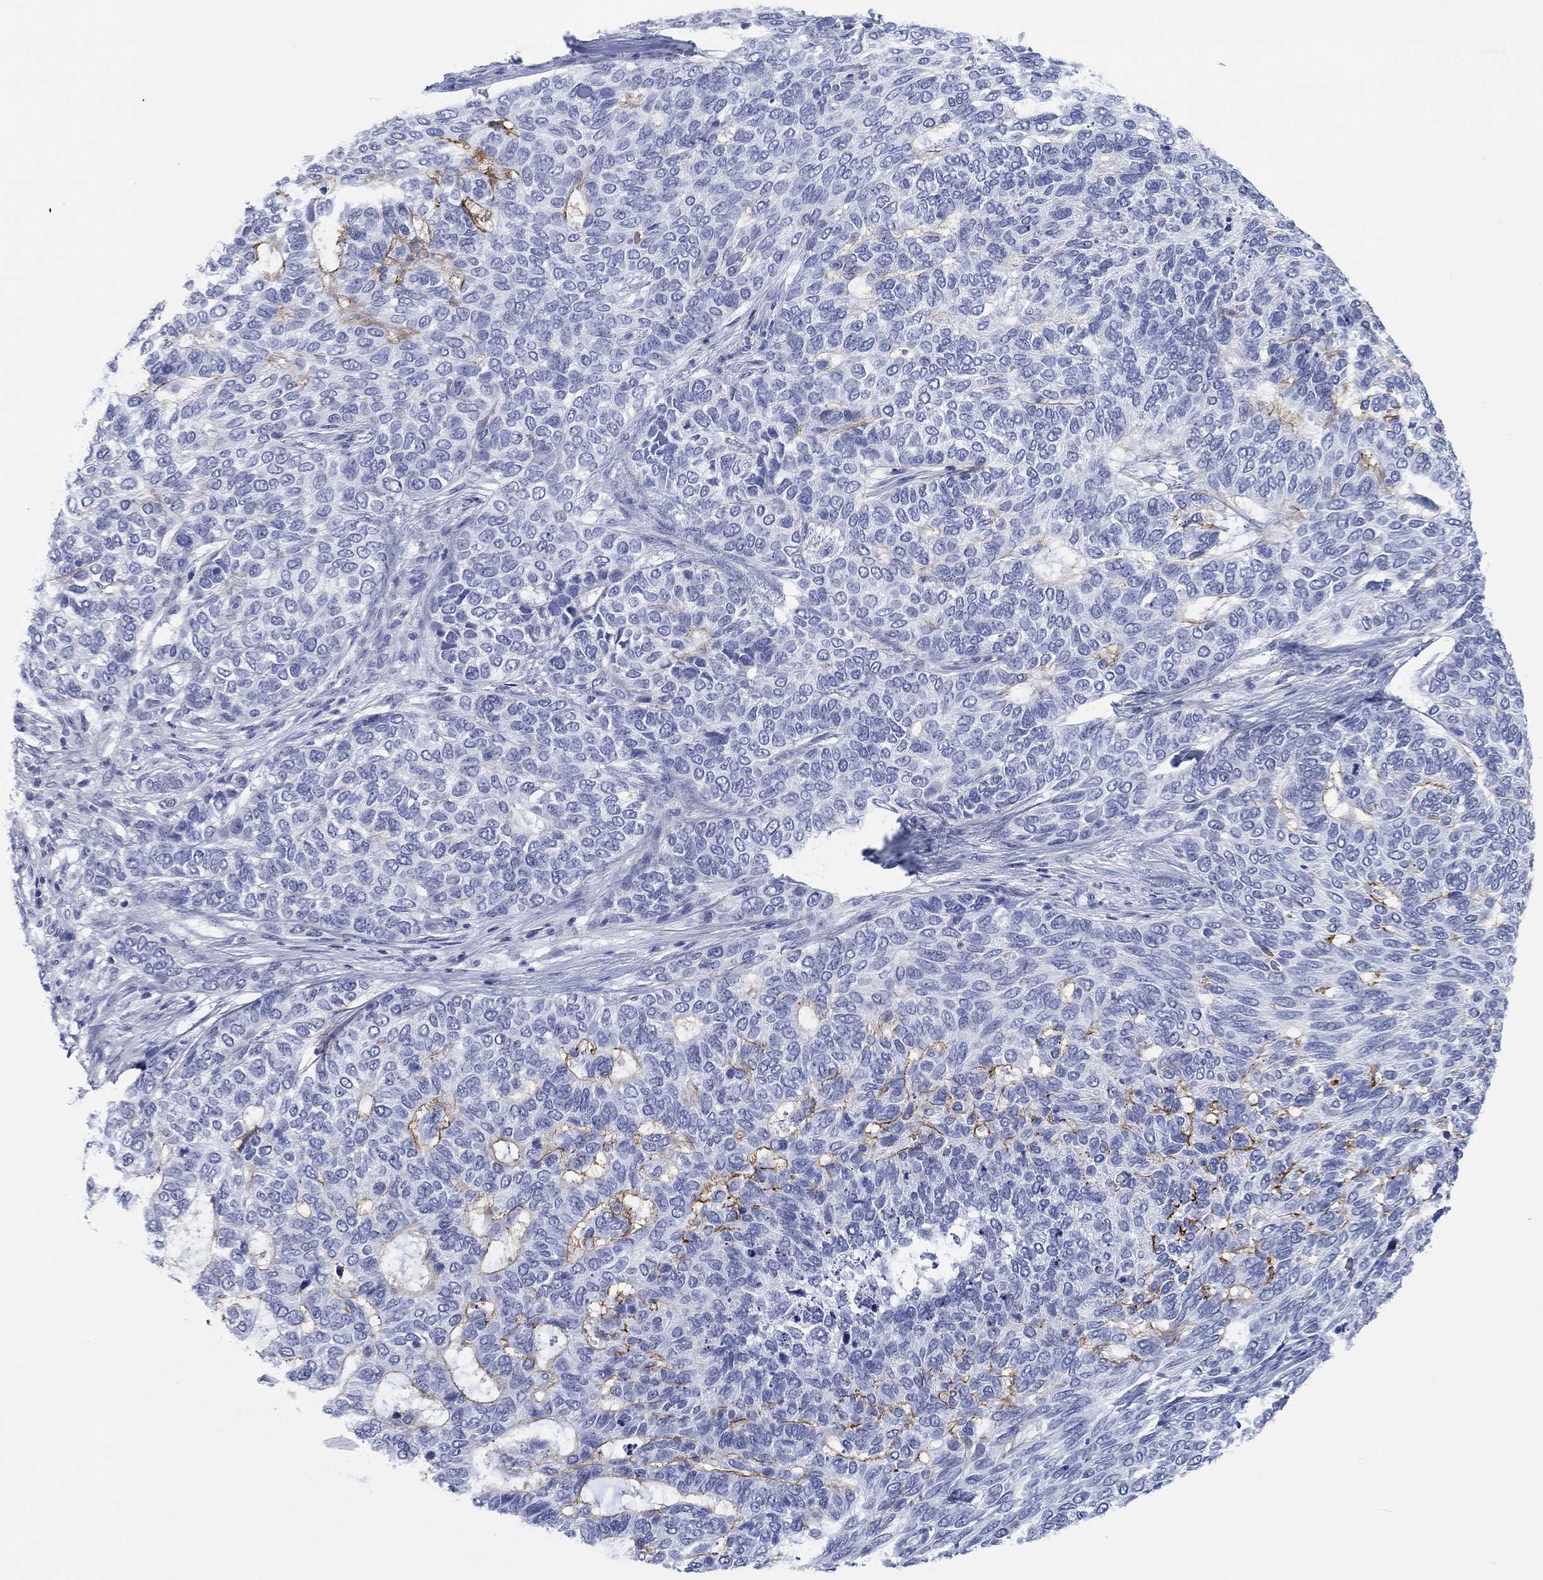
{"staining": {"intensity": "negative", "quantity": "none", "location": "none"}, "tissue": "skin cancer", "cell_type": "Tumor cells", "image_type": "cancer", "snomed": [{"axis": "morphology", "description": "Basal cell carcinoma"}, {"axis": "topography", "description": "Skin"}], "caption": "There is no significant positivity in tumor cells of basal cell carcinoma (skin).", "gene": "PDYN", "patient": {"sex": "female", "age": 65}}